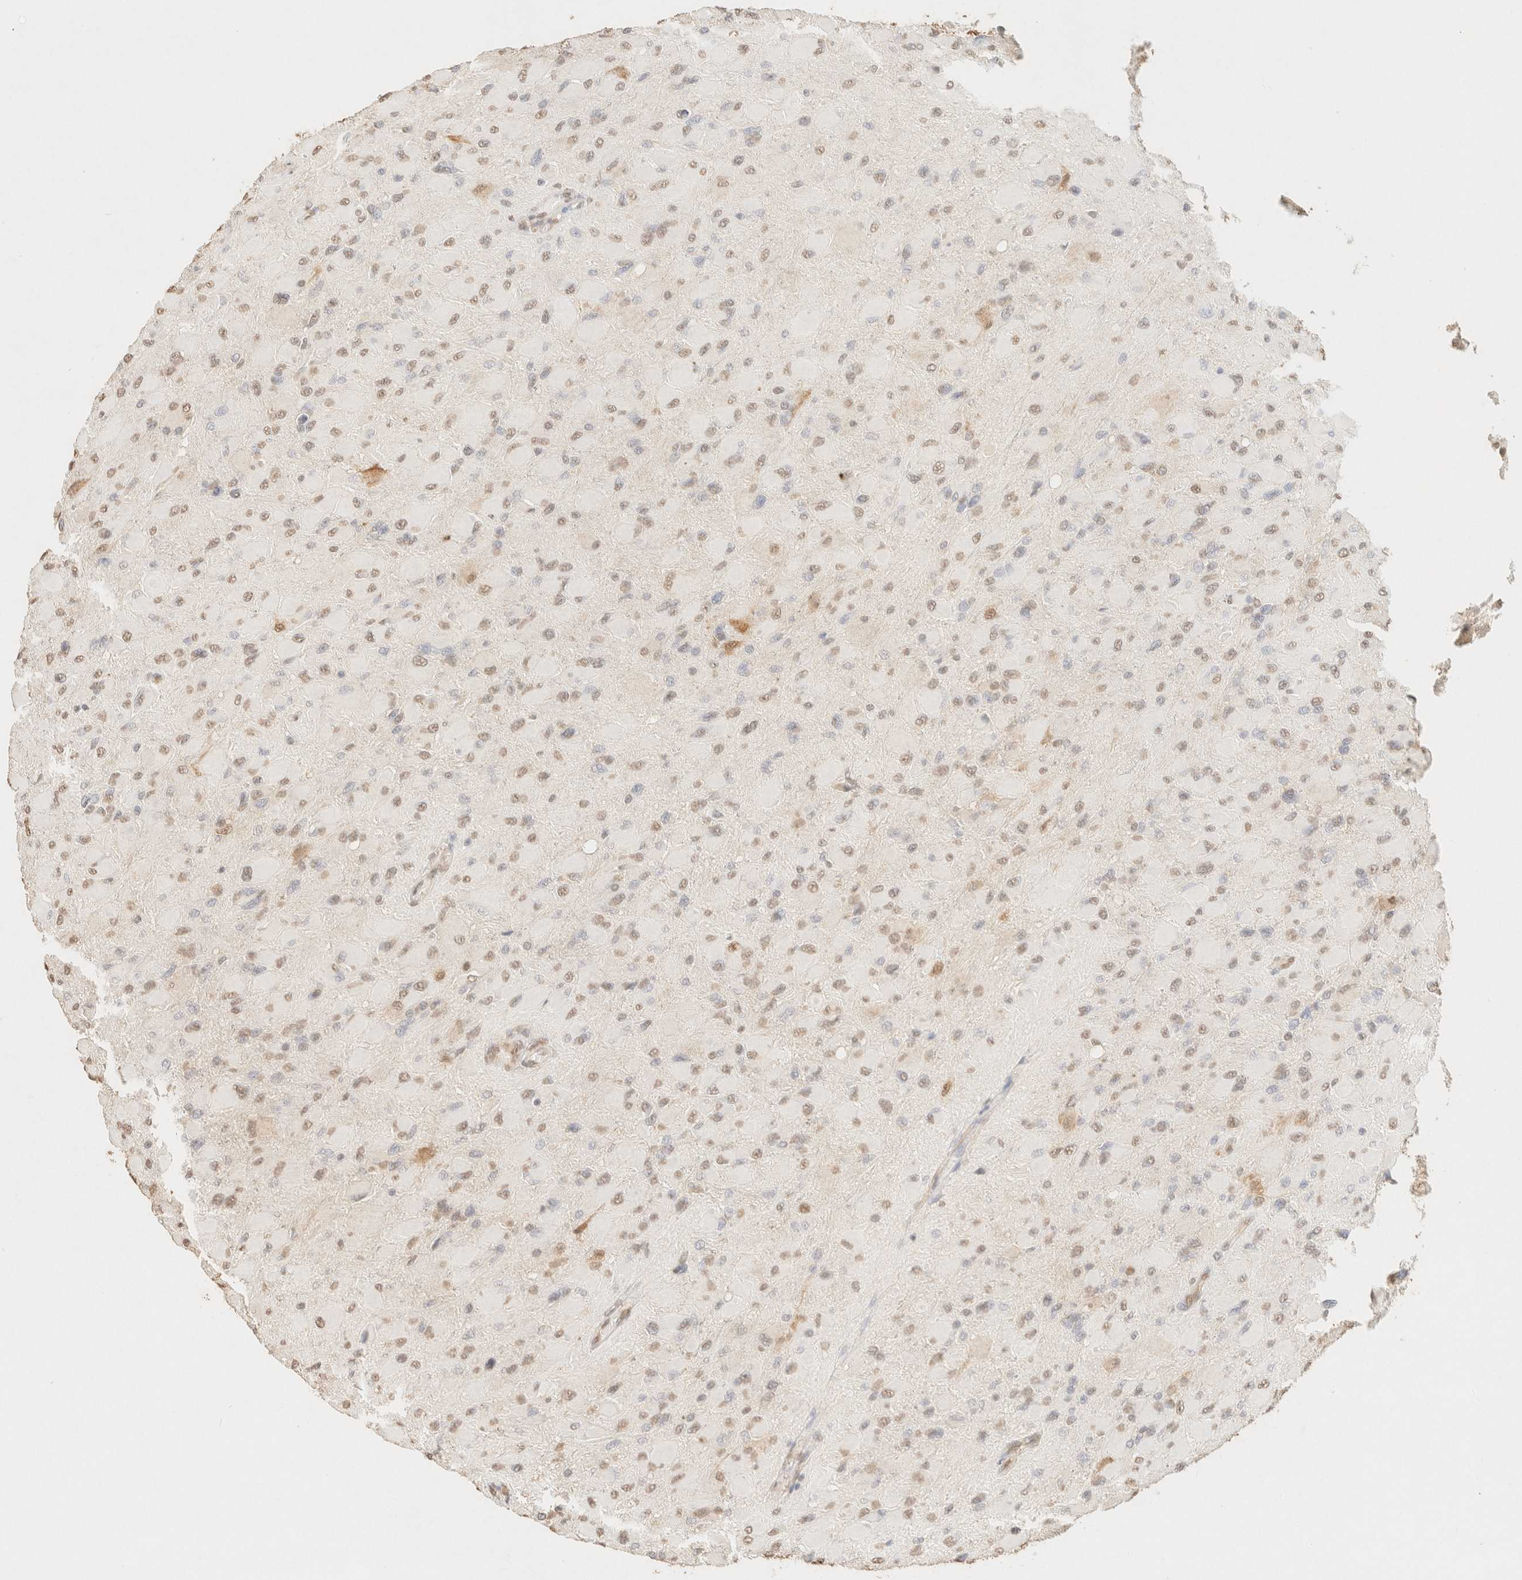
{"staining": {"intensity": "weak", "quantity": ">75%", "location": "nuclear"}, "tissue": "glioma", "cell_type": "Tumor cells", "image_type": "cancer", "snomed": [{"axis": "morphology", "description": "Glioma, malignant, High grade"}, {"axis": "topography", "description": "Cerebral cortex"}], "caption": "A photomicrograph showing weak nuclear positivity in approximately >75% of tumor cells in malignant high-grade glioma, as visualized by brown immunohistochemical staining.", "gene": "S100A13", "patient": {"sex": "female", "age": 36}}